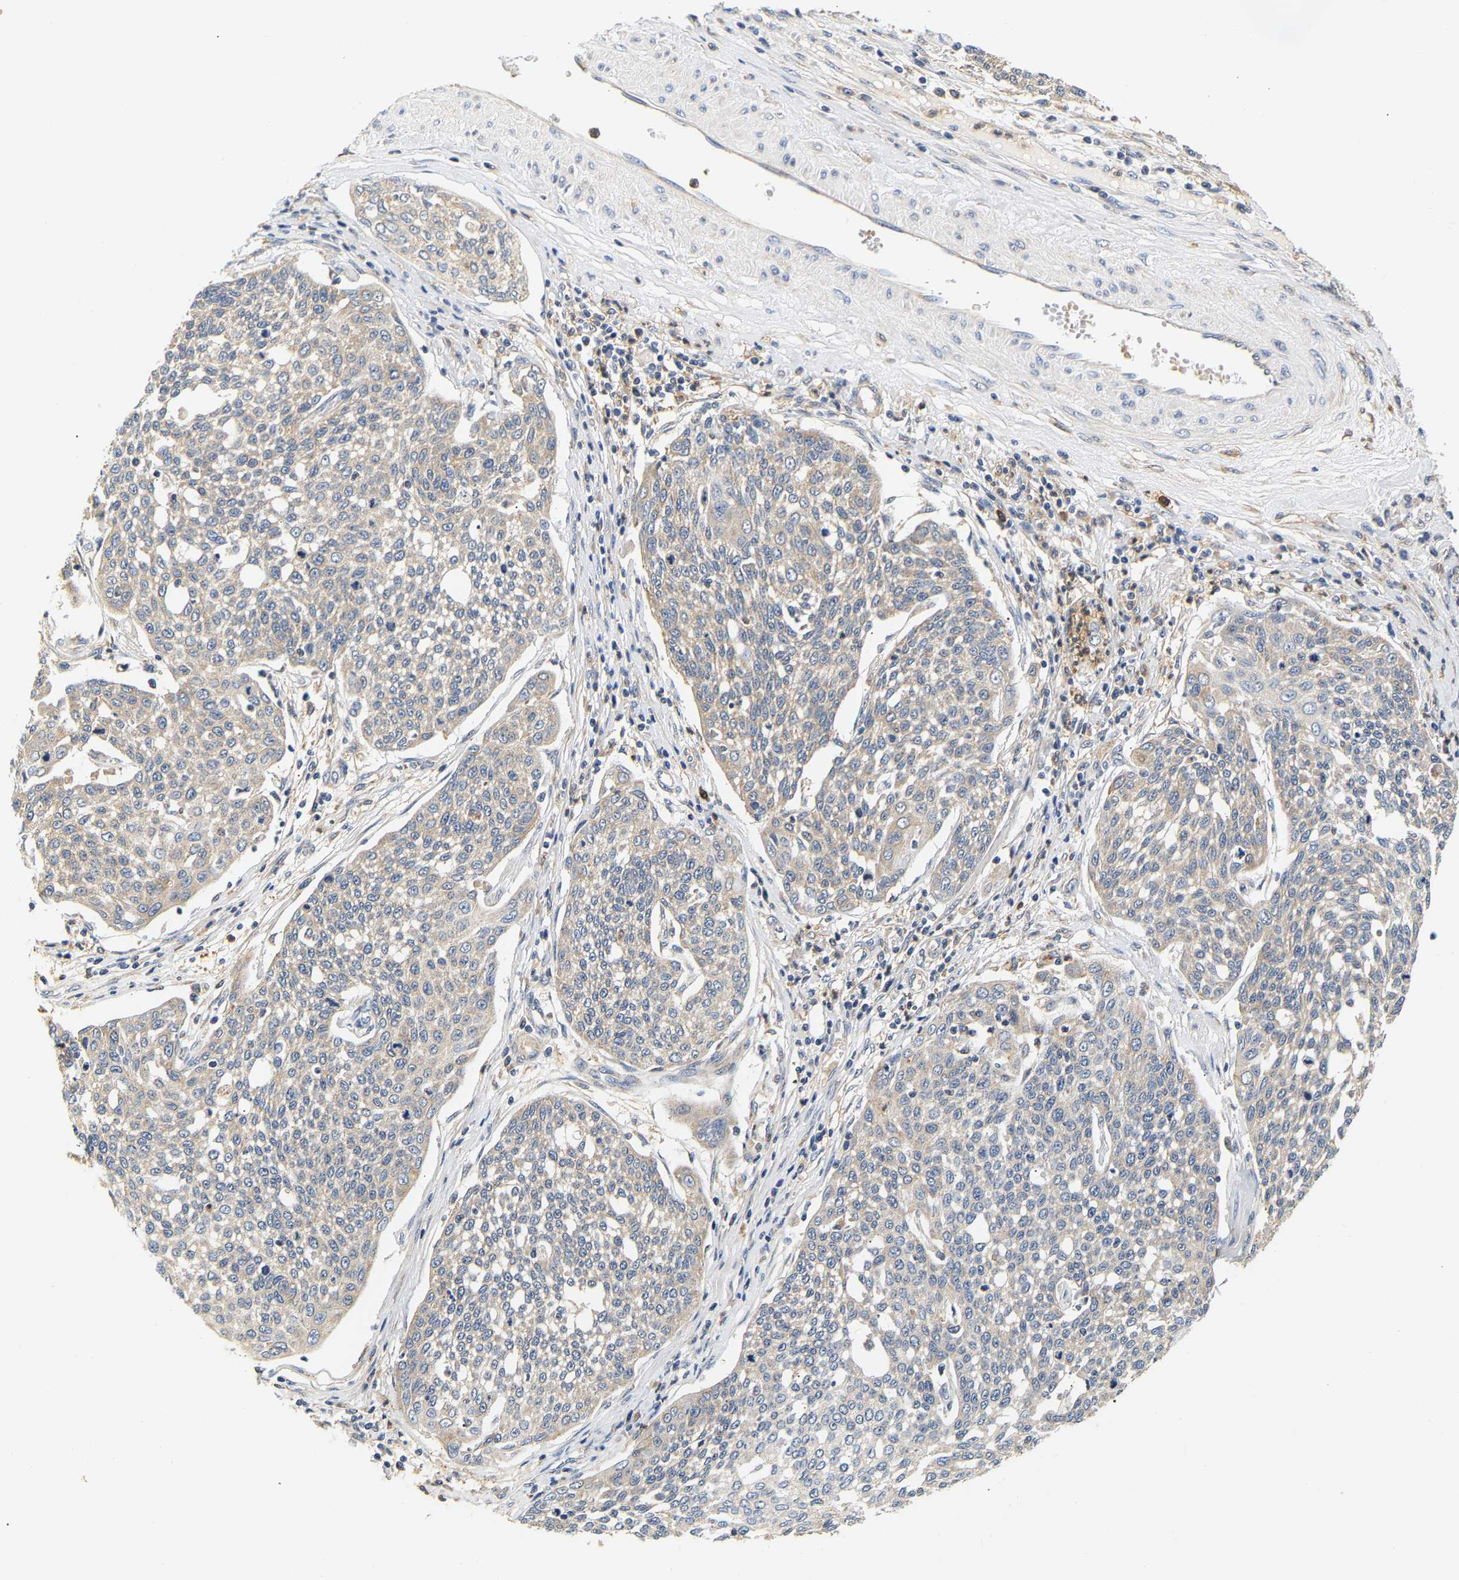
{"staining": {"intensity": "negative", "quantity": "none", "location": "none"}, "tissue": "cervical cancer", "cell_type": "Tumor cells", "image_type": "cancer", "snomed": [{"axis": "morphology", "description": "Squamous cell carcinoma, NOS"}, {"axis": "topography", "description": "Cervix"}], "caption": "High magnification brightfield microscopy of squamous cell carcinoma (cervical) stained with DAB (3,3'-diaminobenzidine) (brown) and counterstained with hematoxylin (blue): tumor cells show no significant staining. (DAB immunohistochemistry (IHC), high magnification).", "gene": "PPID", "patient": {"sex": "female", "age": 34}}